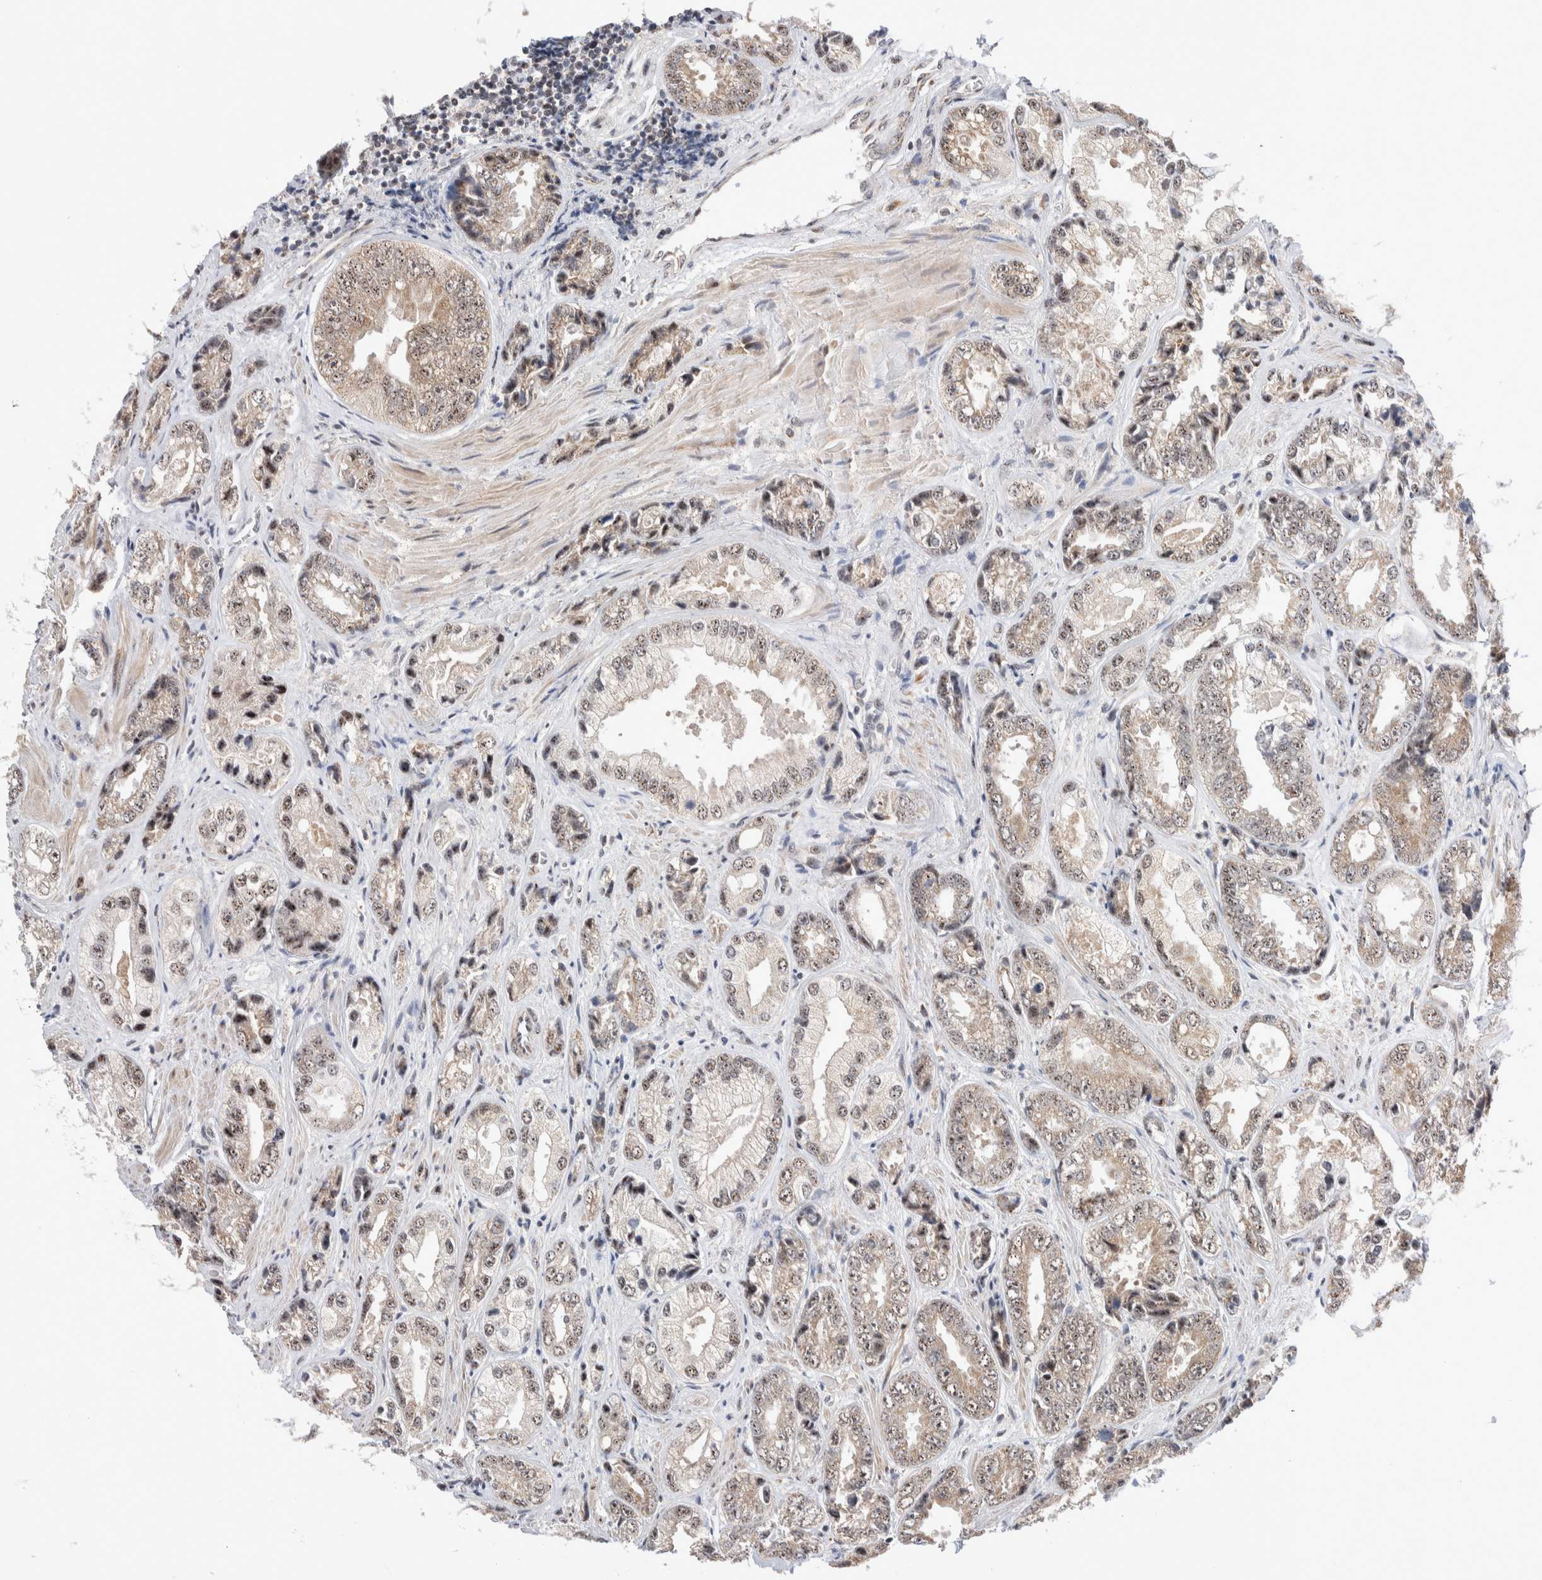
{"staining": {"intensity": "weak", "quantity": ">75%", "location": "nuclear"}, "tissue": "prostate cancer", "cell_type": "Tumor cells", "image_type": "cancer", "snomed": [{"axis": "morphology", "description": "Adenocarcinoma, High grade"}, {"axis": "topography", "description": "Prostate"}], "caption": "Weak nuclear protein positivity is present in approximately >75% of tumor cells in prostate cancer (adenocarcinoma (high-grade)). (Brightfield microscopy of DAB IHC at high magnification).", "gene": "ZNF695", "patient": {"sex": "male", "age": 61}}